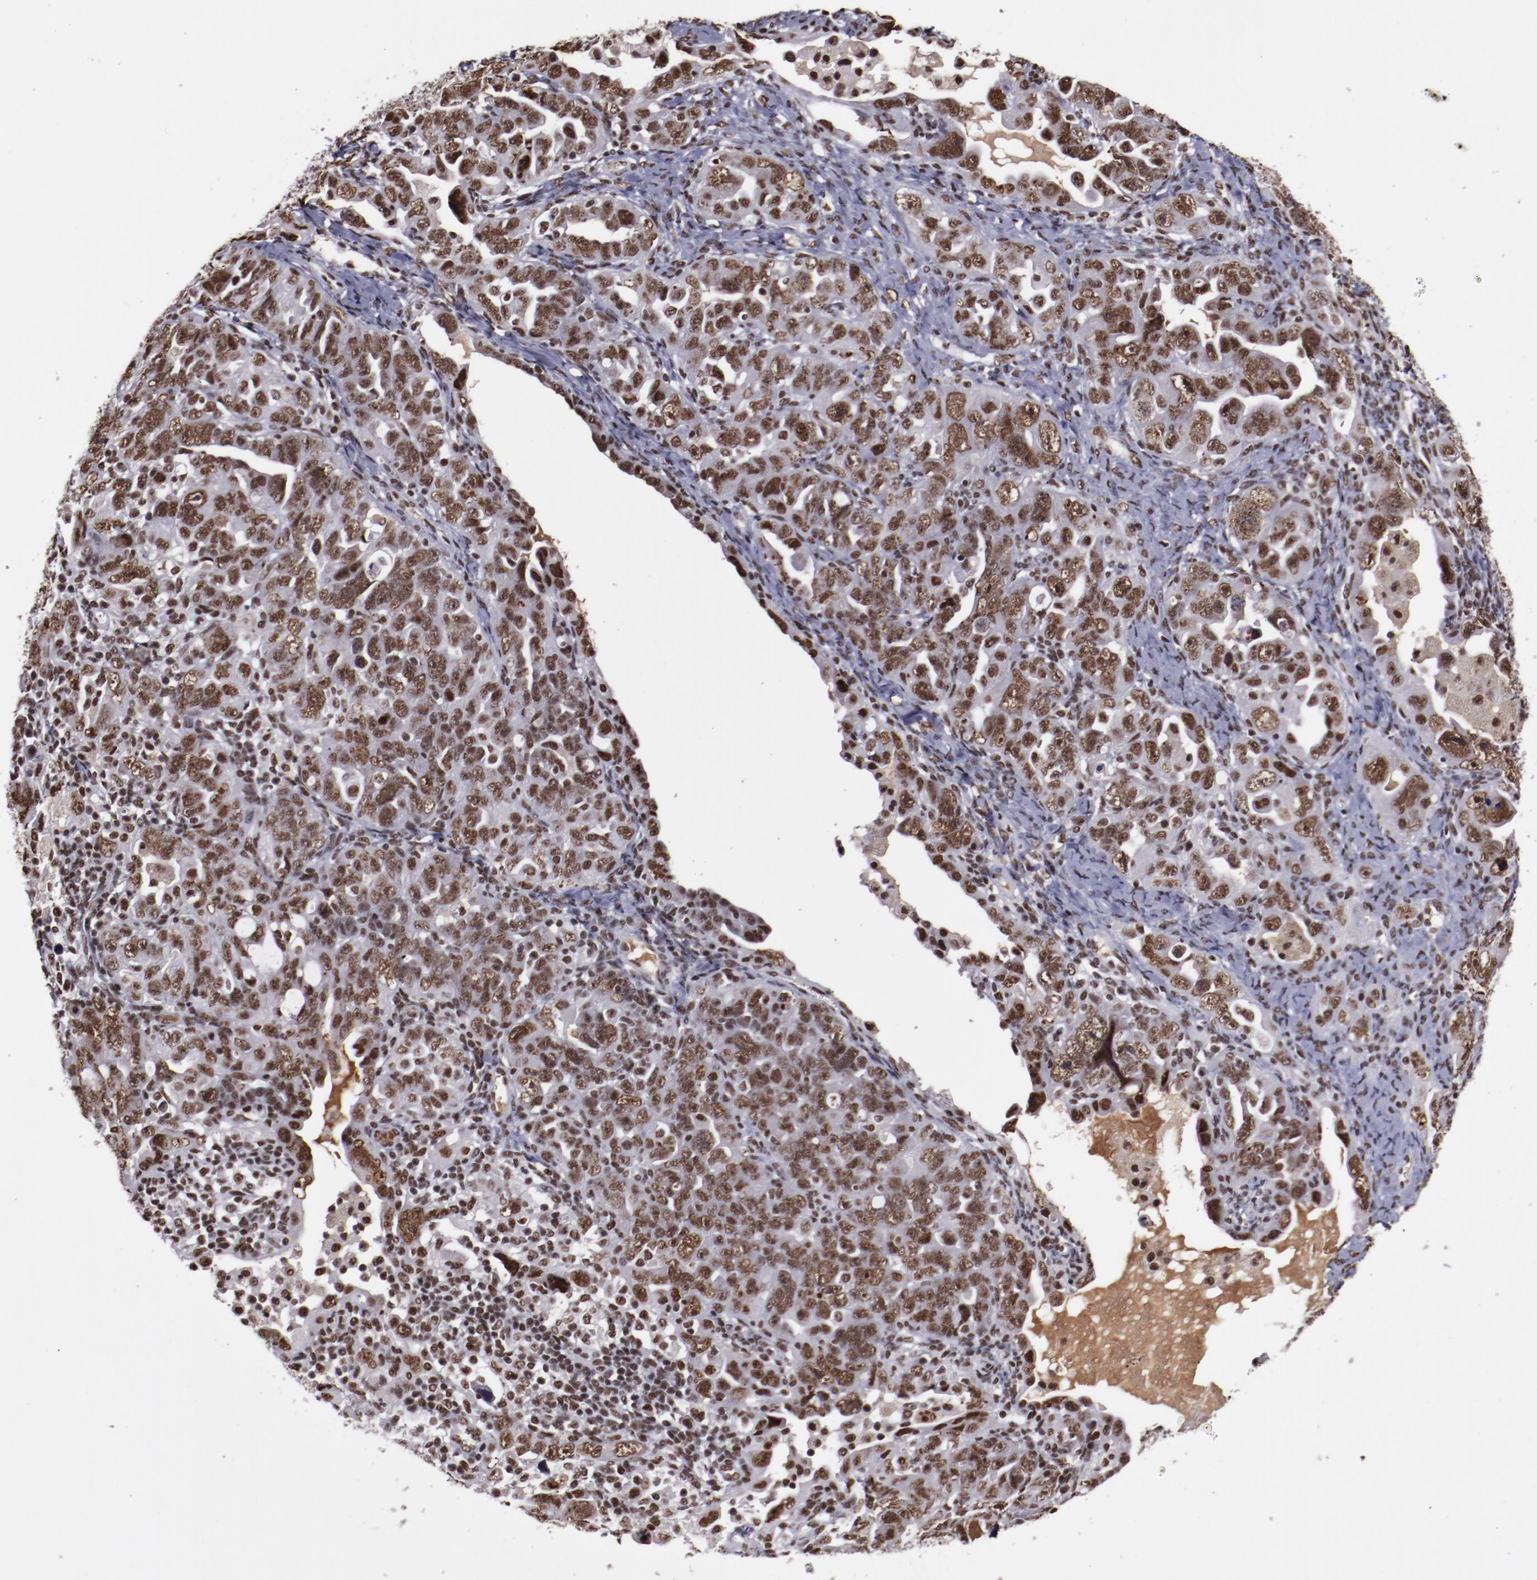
{"staining": {"intensity": "moderate", "quantity": ">75%", "location": "nuclear"}, "tissue": "ovarian cancer", "cell_type": "Tumor cells", "image_type": "cancer", "snomed": [{"axis": "morphology", "description": "Cystadenocarcinoma, serous, NOS"}, {"axis": "topography", "description": "Ovary"}], "caption": "Ovarian cancer stained for a protein (brown) reveals moderate nuclear positive positivity in approximately >75% of tumor cells.", "gene": "ERH", "patient": {"sex": "female", "age": 66}}